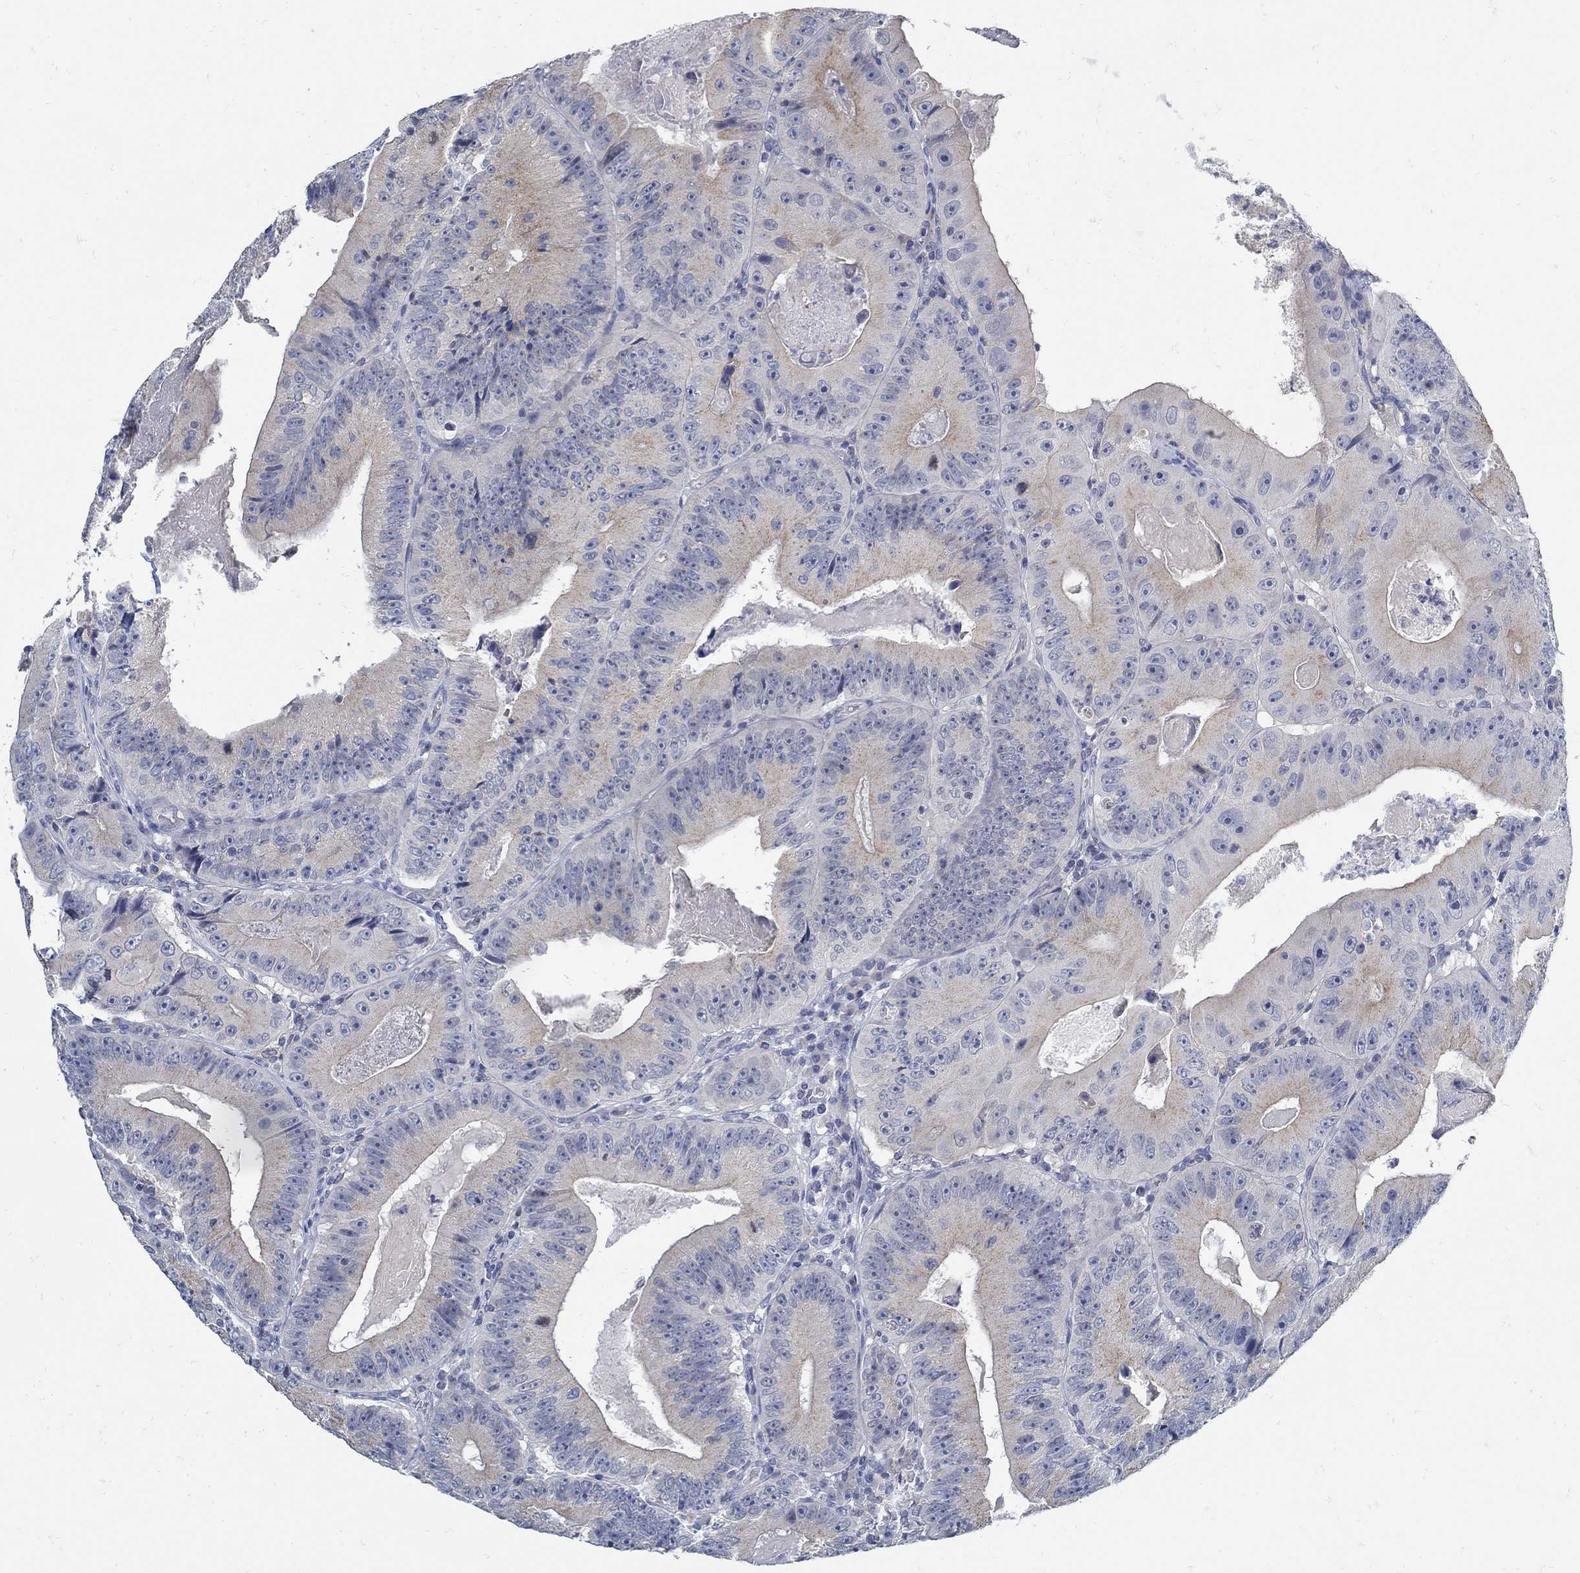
{"staining": {"intensity": "weak", "quantity": "<25%", "location": "cytoplasmic/membranous"}, "tissue": "colorectal cancer", "cell_type": "Tumor cells", "image_type": "cancer", "snomed": [{"axis": "morphology", "description": "Adenocarcinoma, NOS"}, {"axis": "topography", "description": "Colon"}], "caption": "A histopathology image of adenocarcinoma (colorectal) stained for a protein shows no brown staining in tumor cells.", "gene": "ZFAND4", "patient": {"sex": "female", "age": 86}}